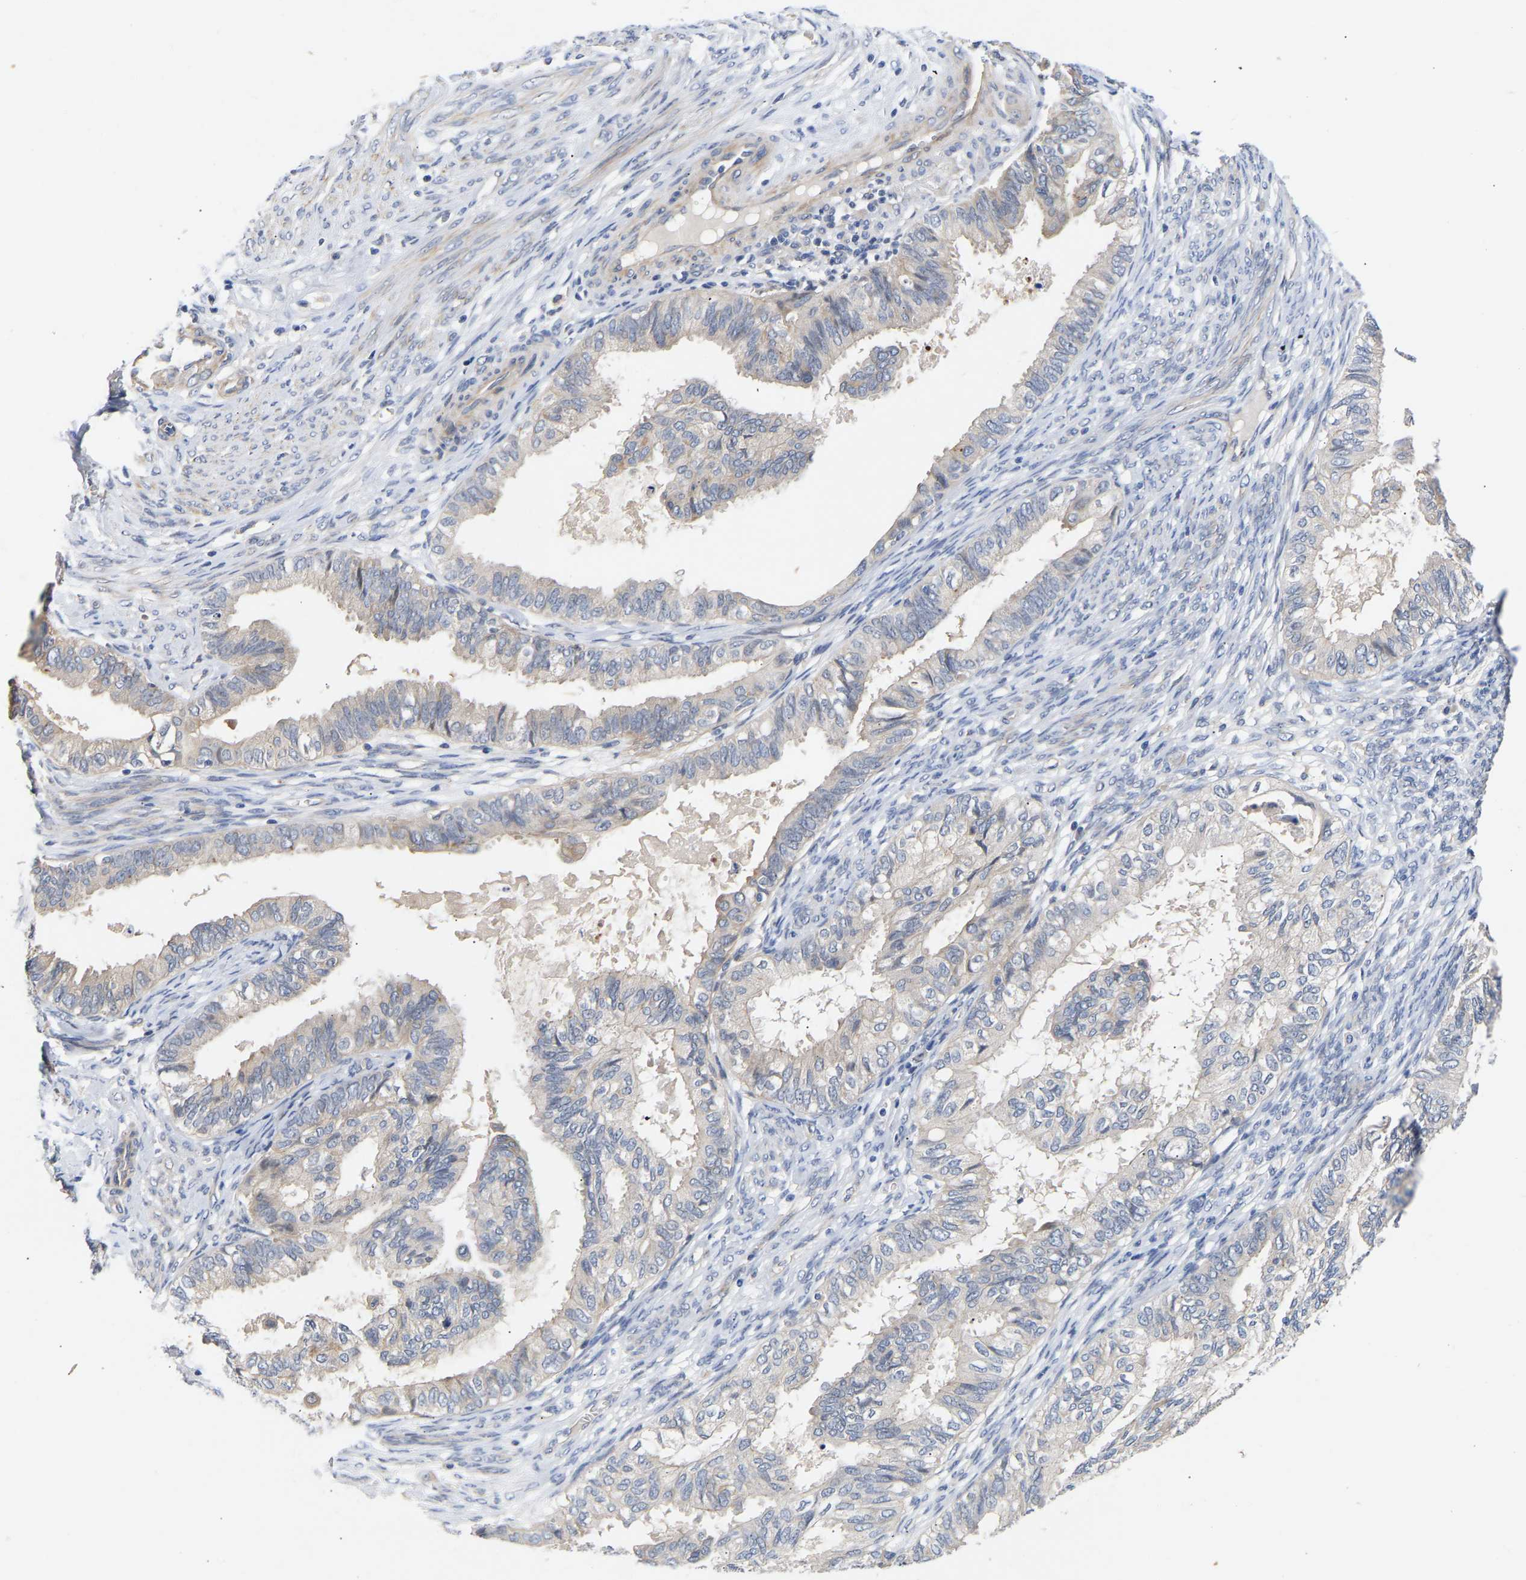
{"staining": {"intensity": "negative", "quantity": "none", "location": "none"}, "tissue": "cervical cancer", "cell_type": "Tumor cells", "image_type": "cancer", "snomed": [{"axis": "morphology", "description": "Normal tissue, NOS"}, {"axis": "morphology", "description": "Adenocarcinoma, NOS"}, {"axis": "topography", "description": "Cervix"}, {"axis": "topography", "description": "Endometrium"}], "caption": "The photomicrograph shows no significant expression in tumor cells of cervical adenocarcinoma.", "gene": "KASH5", "patient": {"sex": "female", "age": 86}}